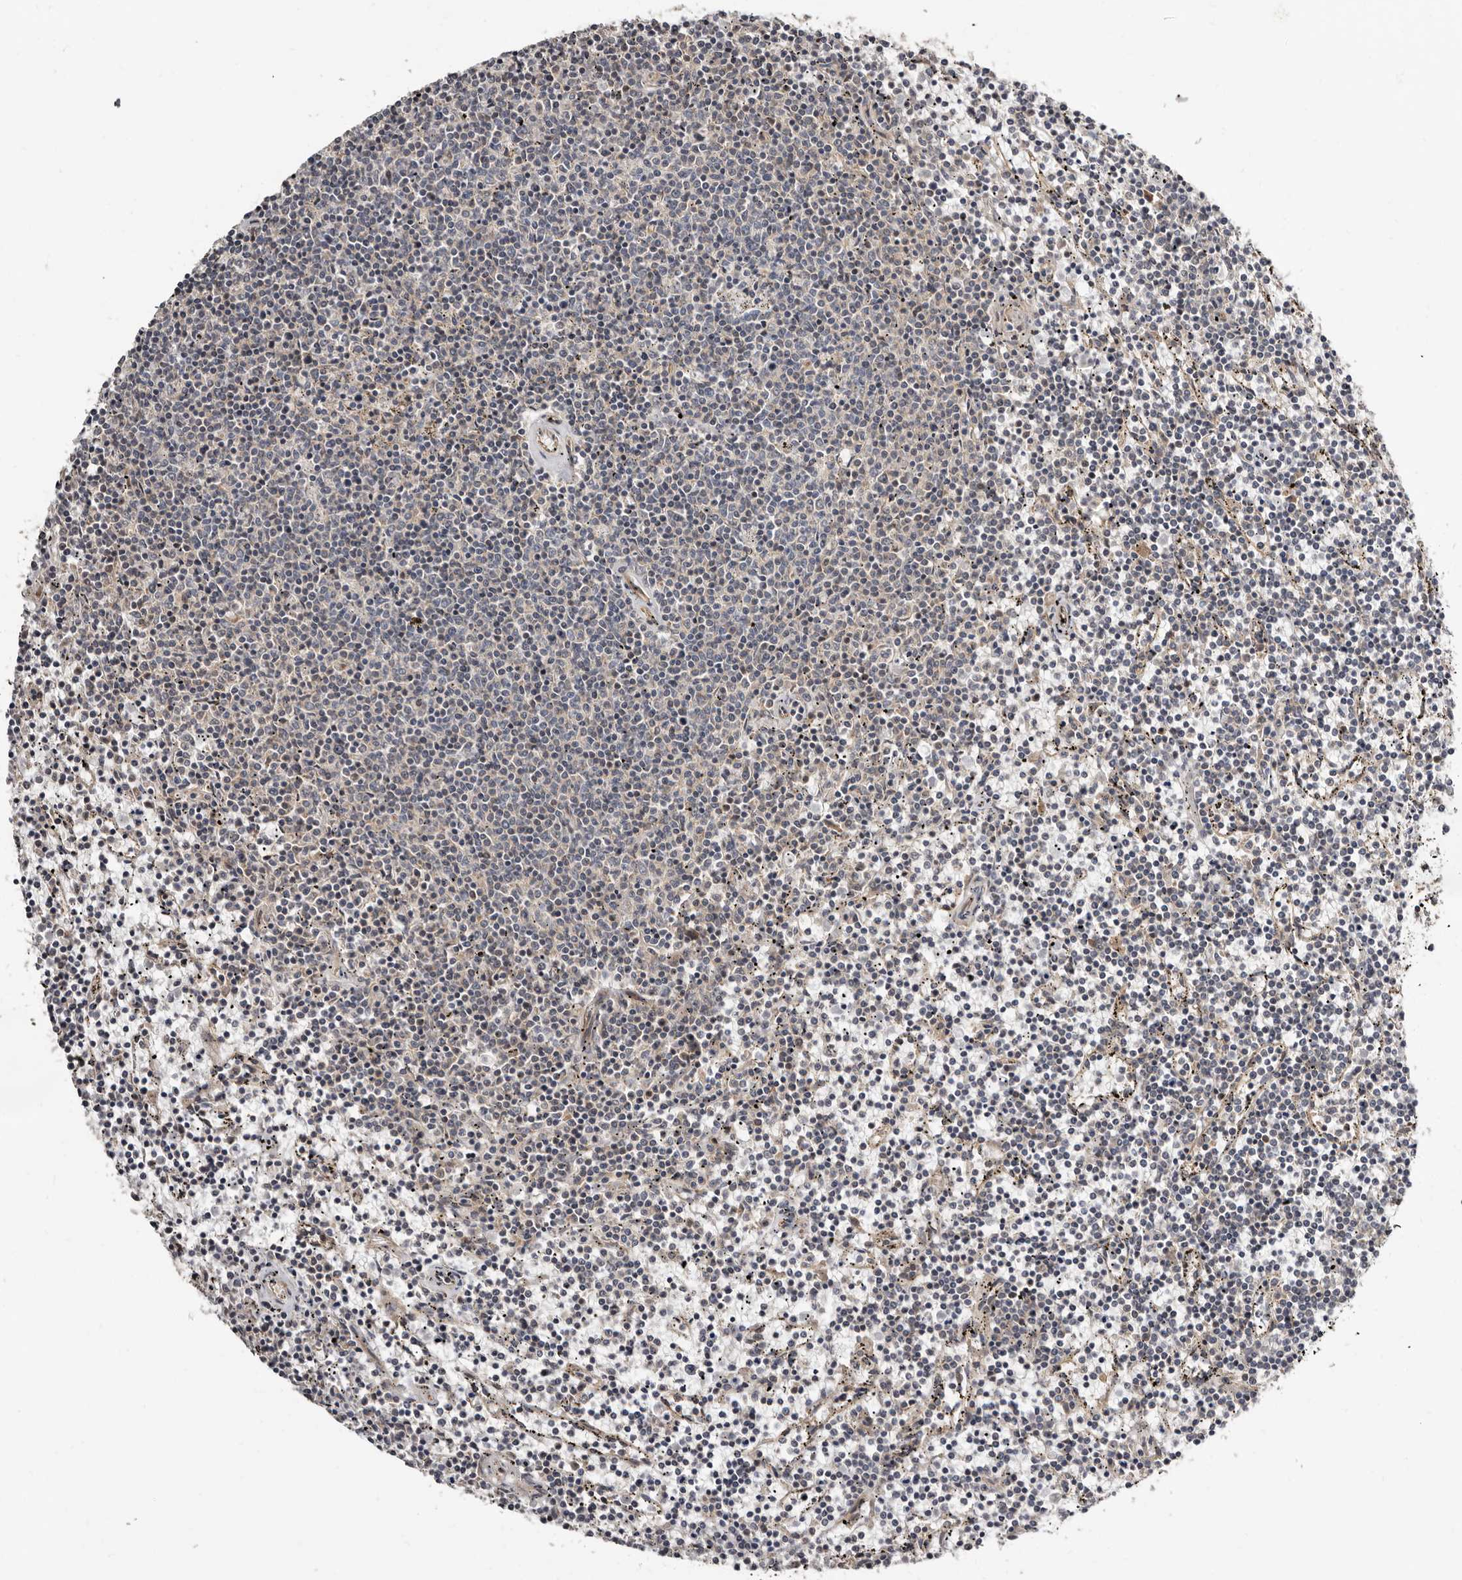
{"staining": {"intensity": "negative", "quantity": "none", "location": "none"}, "tissue": "lymphoma", "cell_type": "Tumor cells", "image_type": "cancer", "snomed": [{"axis": "morphology", "description": "Malignant lymphoma, non-Hodgkin's type, Low grade"}, {"axis": "topography", "description": "Spleen"}], "caption": "This is an immunohistochemistry histopathology image of human lymphoma. There is no expression in tumor cells.", "gene": "SBDS", "patient": {"sex": "female", "age": 50}}